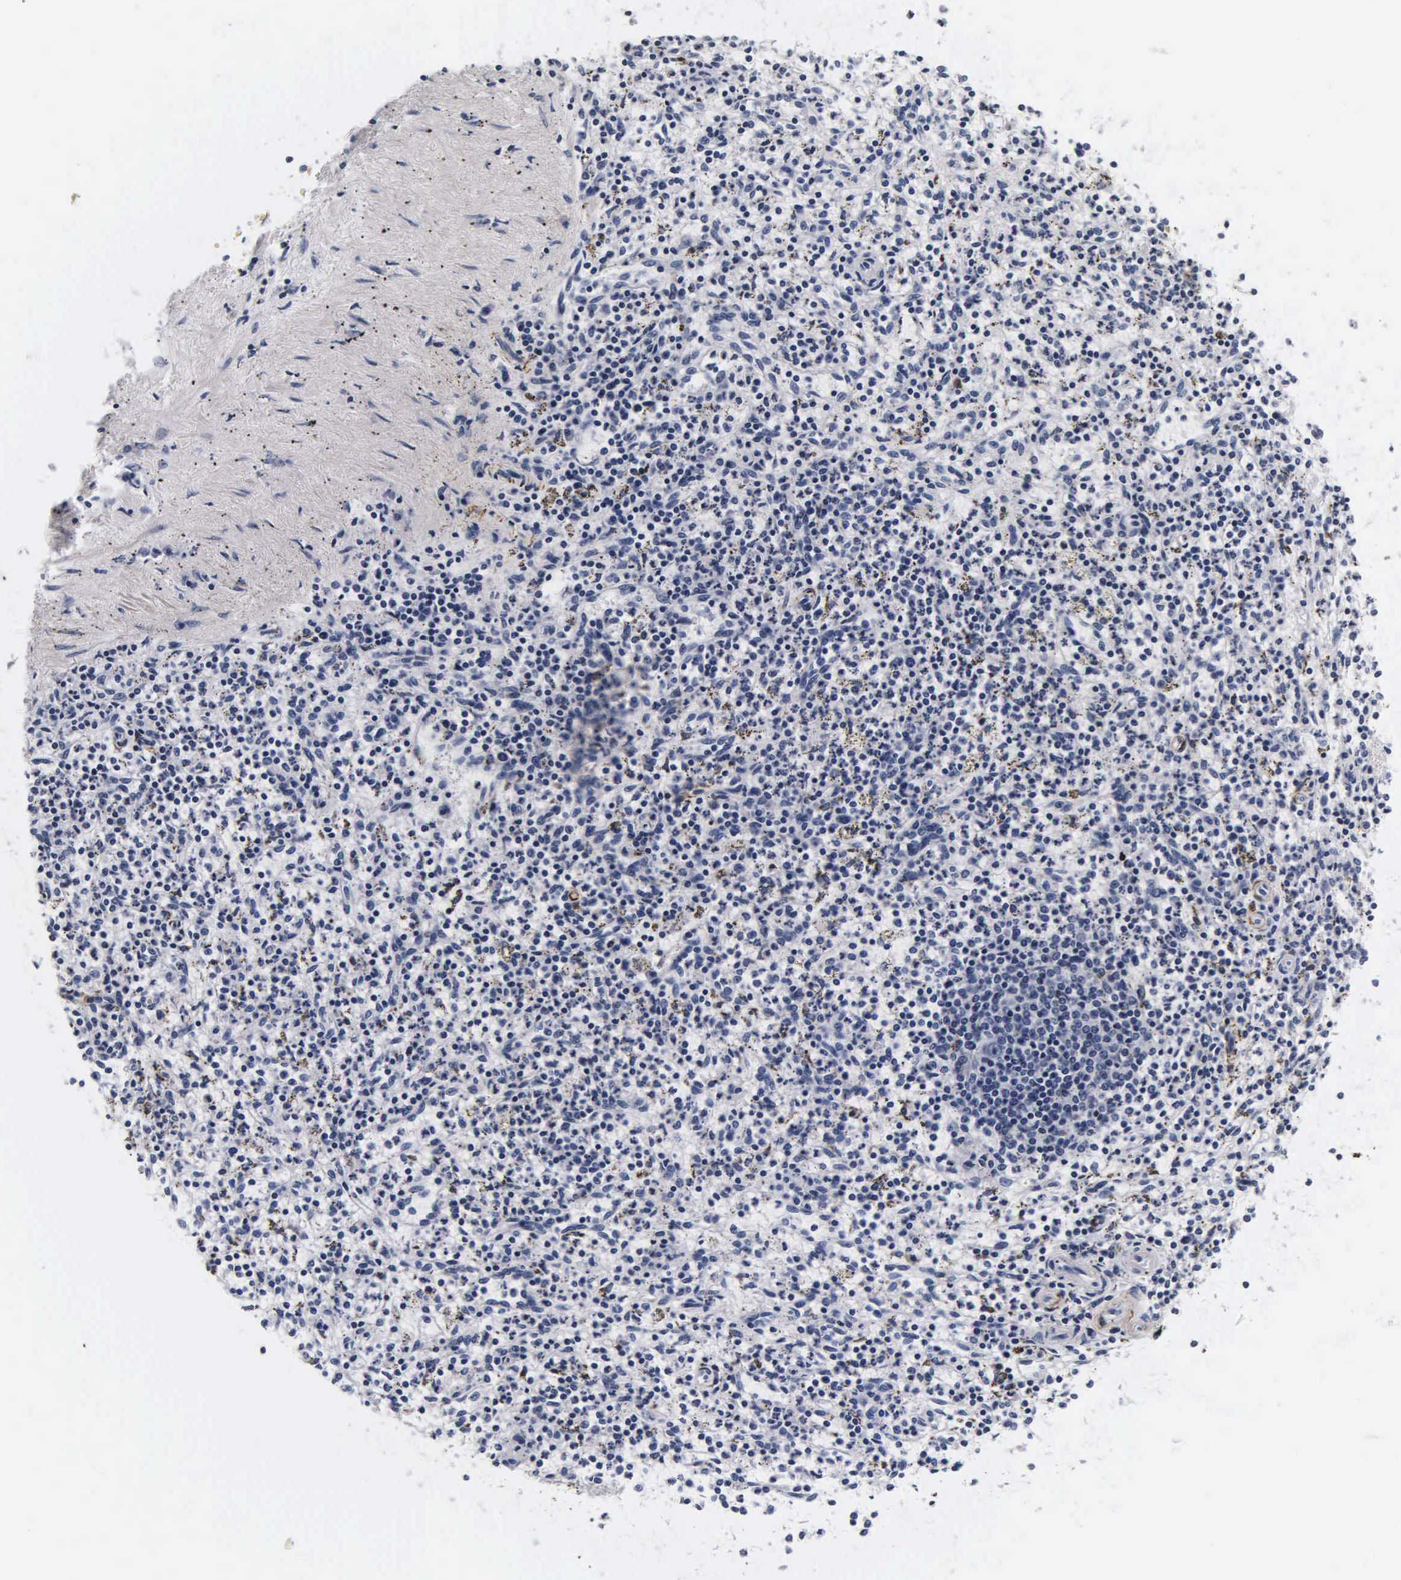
{"staining": {"intensity": "negative", "quantity": "none", "location": "none"}, "tissue": "spleen", "cell_type": "Cells in red pulp", "image_type": "normal", "snomed": [{"axis": "morphology", "description": "Normal tissue, NOS"}, {"axis": "topography", "description": "Spleen"}], "caption": "Immunohistochemistry micrograph of normal spleen stained for a protein (brown), which reveals no positivity in cells in red pulp. (Stains: DAB immunohistochemistry (IHC) with hematoxylin counter stain, Microscopy: brightfield microscopy at high magnification).", "gene": "KRT18", "patient": {"sex": "male", "age": 72}}